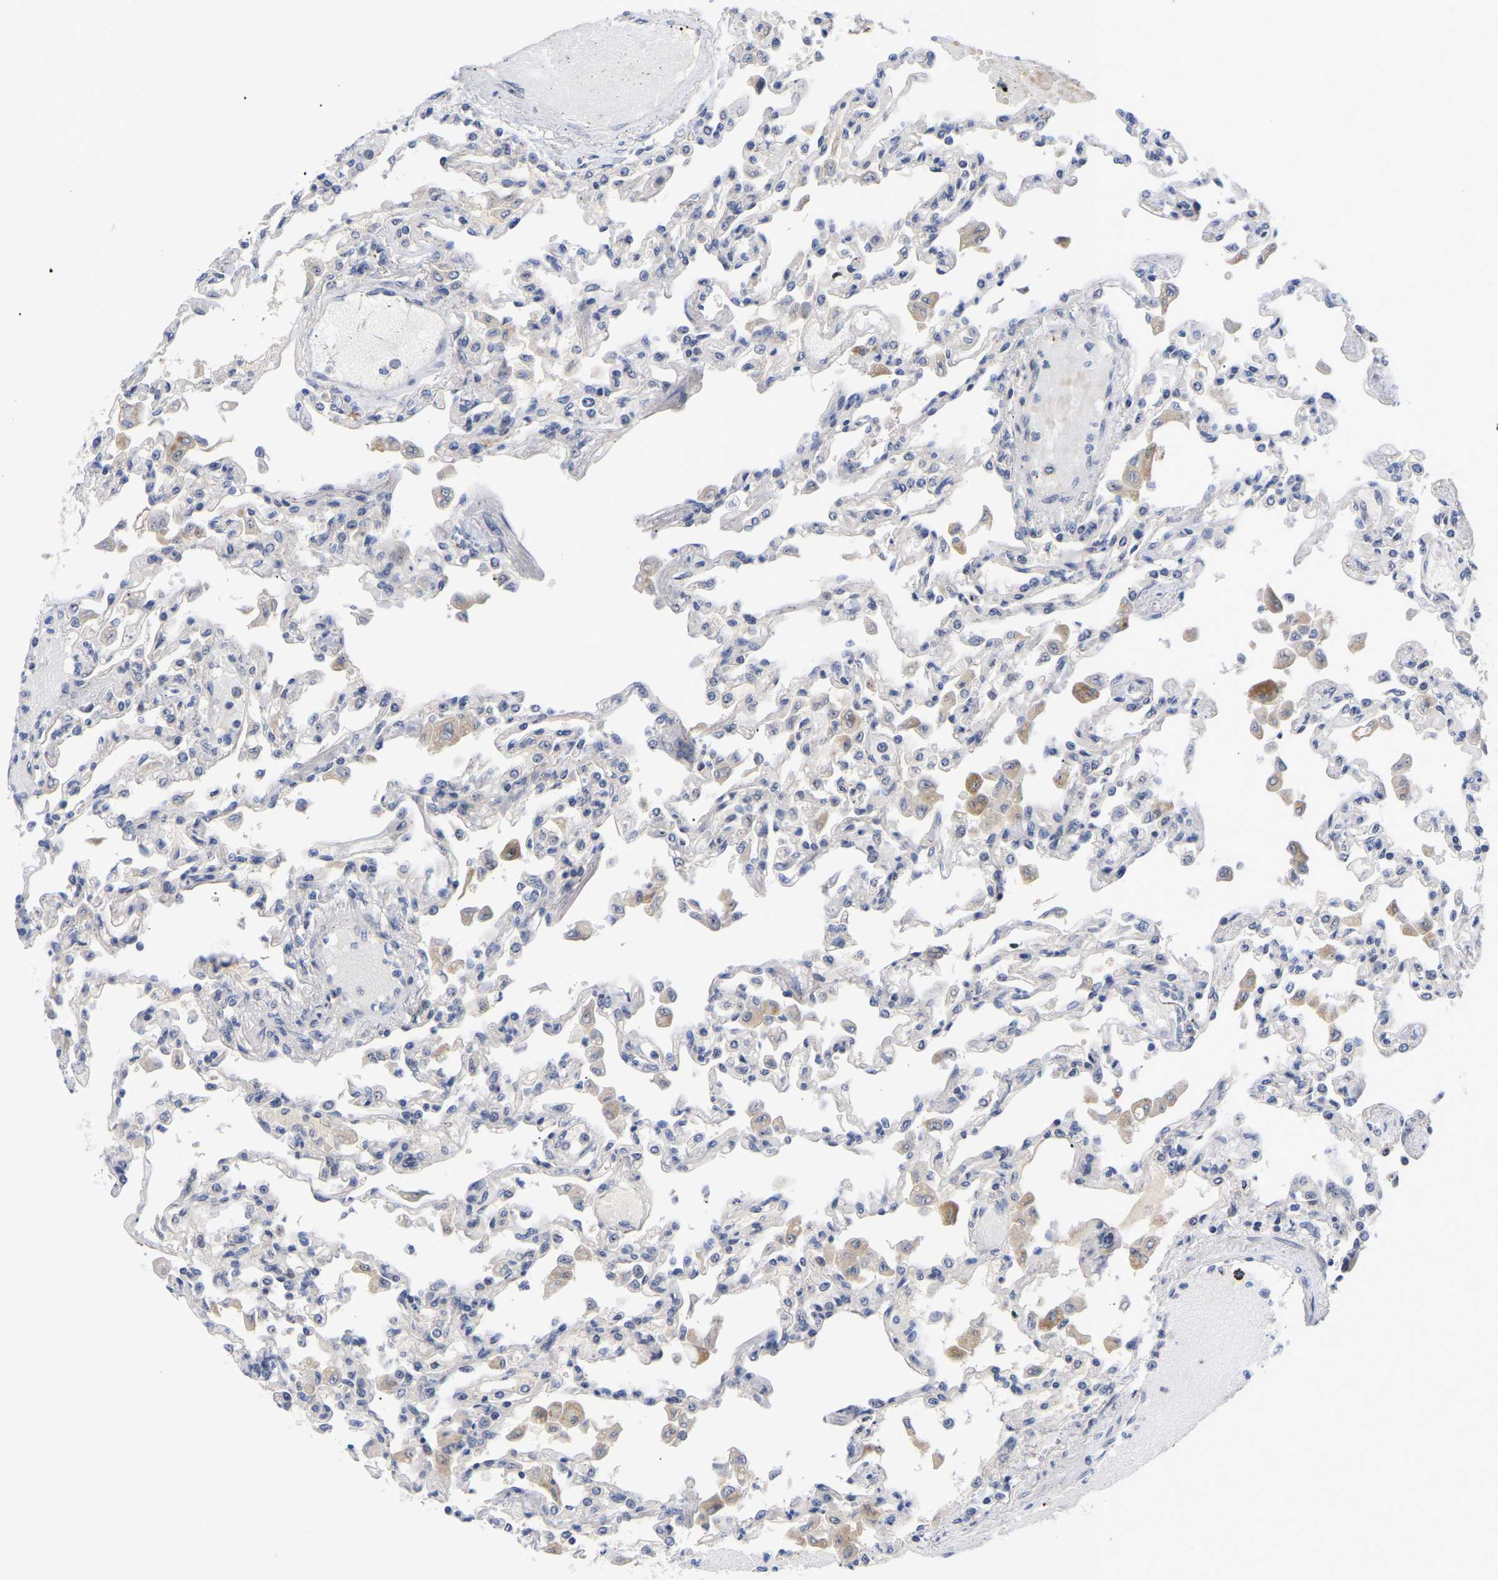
{"staining": {"intensity": "negative", "quantity": "none", "location": "none"}, "tissue": "lung", "cell_type": "Alveolar cells", "image_type": "normal", "snomed": [{"axis": "morphology", "description": "Normal tissue, NOS"}, {"axis": "topography", "description": "Bronchus"}, {"axis": "topography", "description": "Lung"}], "caption": "This is an IHC histopathology image of normal human lung. There is no positivity in alveolar cells.", "gene": "NLE1", "patient": {"sex": "female", "age": 49}}